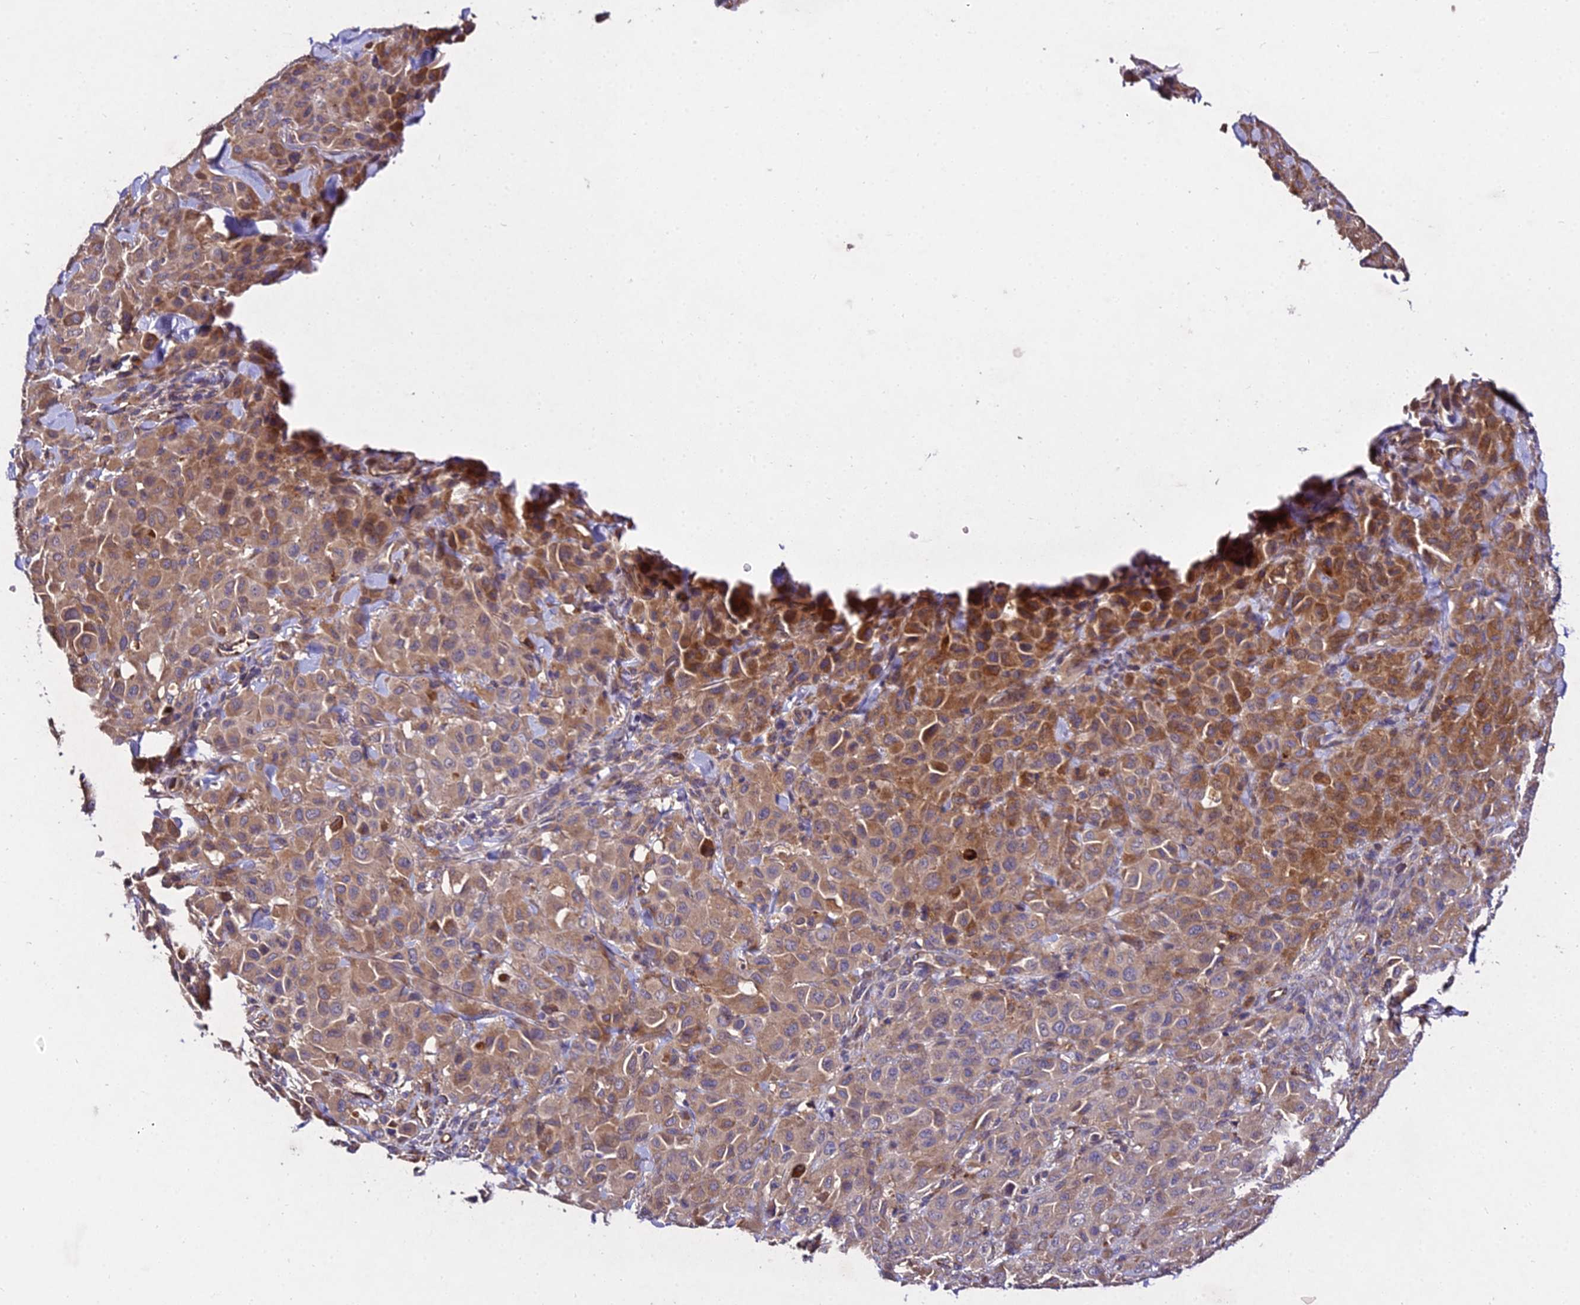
{"staining": {"intensity": "moderate", "quantity": ">75%", "location": "cytoplasmic/membranous"}, "tissue": "melanoma", "cell_type": "Tumor cells", "image_type": "cancer", "snomed": [{"axis": "morphology", "description": "Malignant melanoma, Metastatic site"}, {"axis": "topography", "description": "Skin"}], "caption": "IHC of melanoma reveals medium levels of moderate cytoplasmic/membranous staining in approximately >75% of tumor cells. IHC stains the protein of interest in brown and the nuclei are stained blue.", "gene": "AP3M2", "patient": {"sex": "female", "age": 81}}